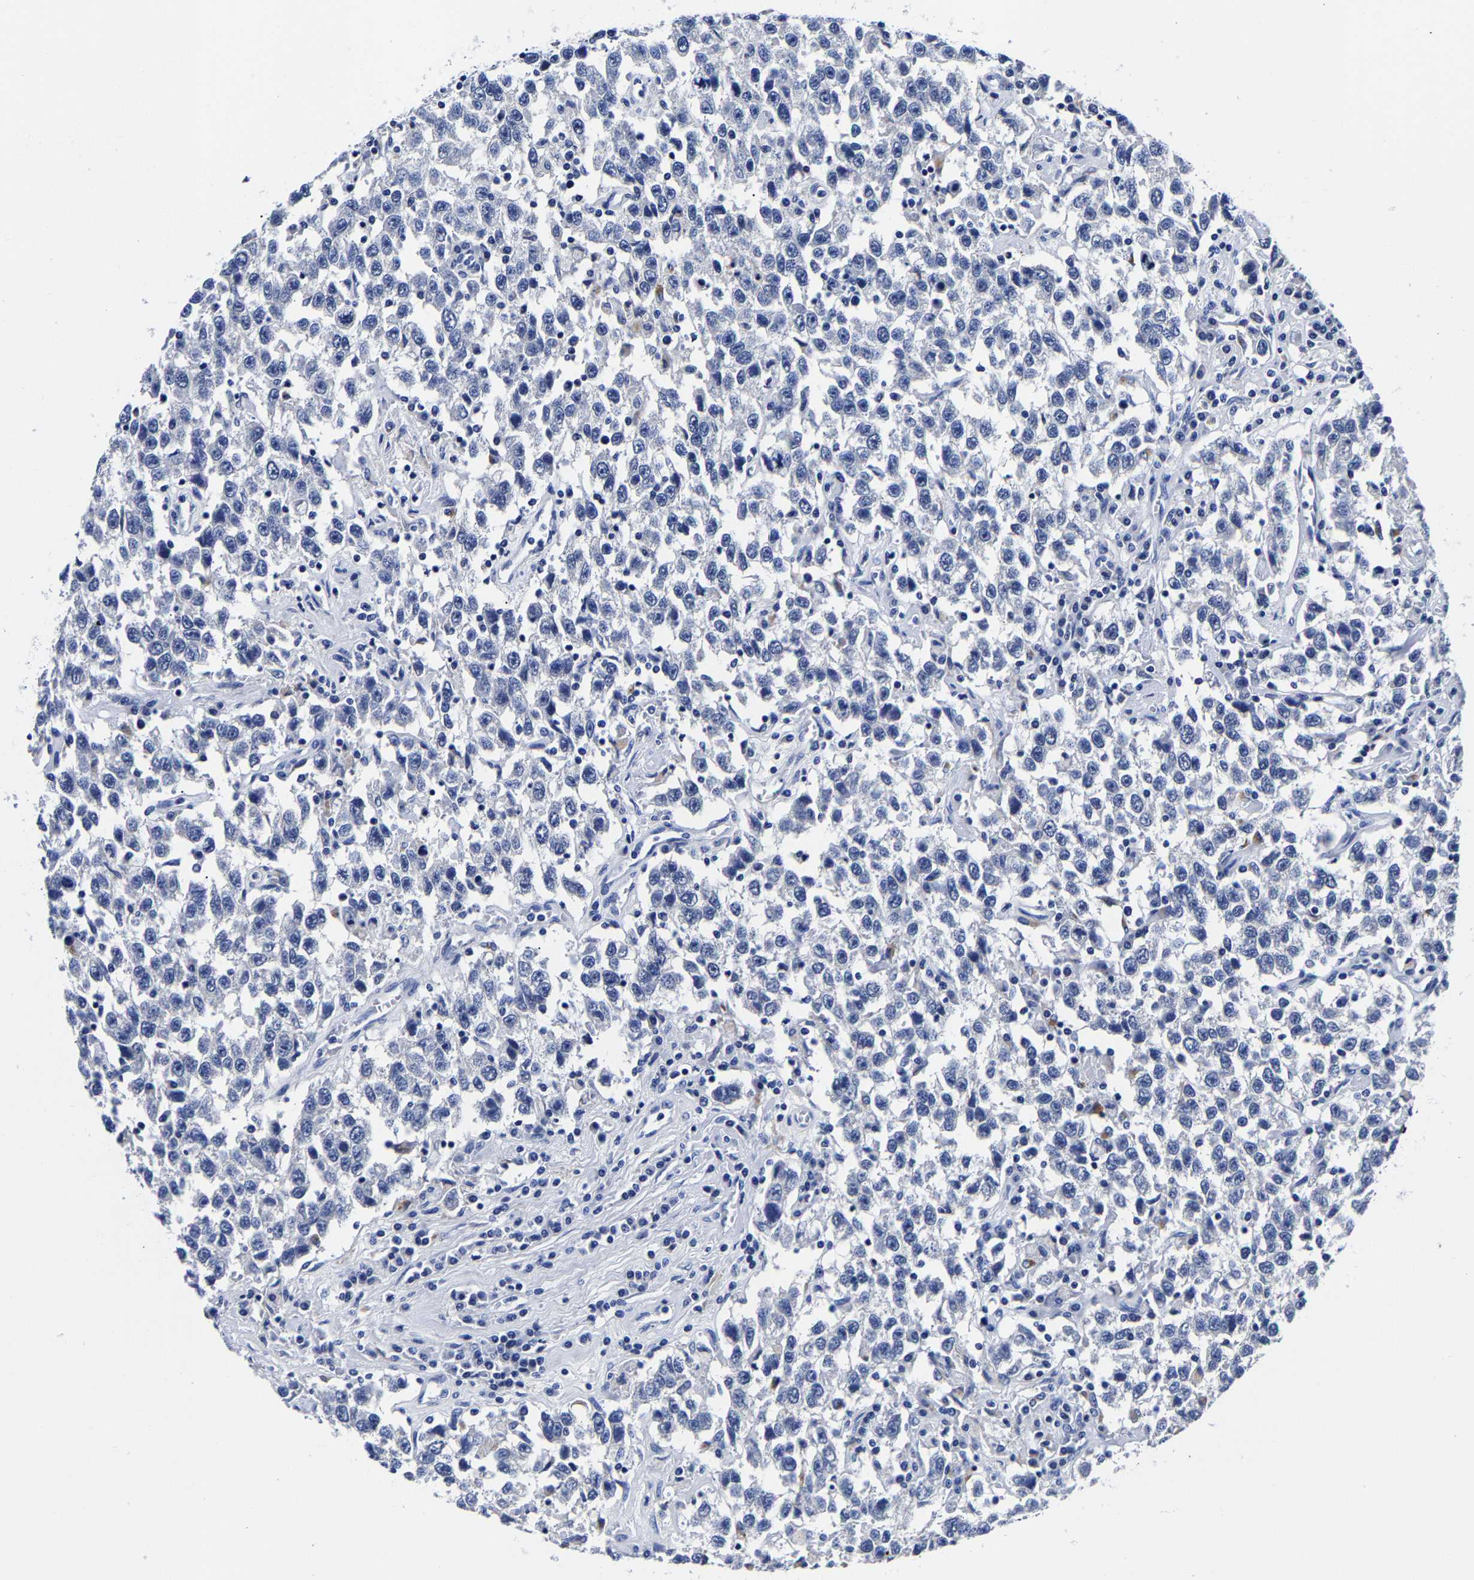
{"staining": {"intensity": "negative", "quantity": "none", "location": "none"}, "tissue": "testis cancer", "cell_type": "Tumor cells", "image_type": "cancer", "snomed": [{"axis": "morphology", "description": "Seminoma, NOS"}, {"axis": "topography", "description": "Testis"}], "caption": "Immunohistochemistry (IHC) of testis cancer demonstrates no staining in tumor cells.", "gene": "CPA2", "patient": {"sex": "male", "age": 41}}